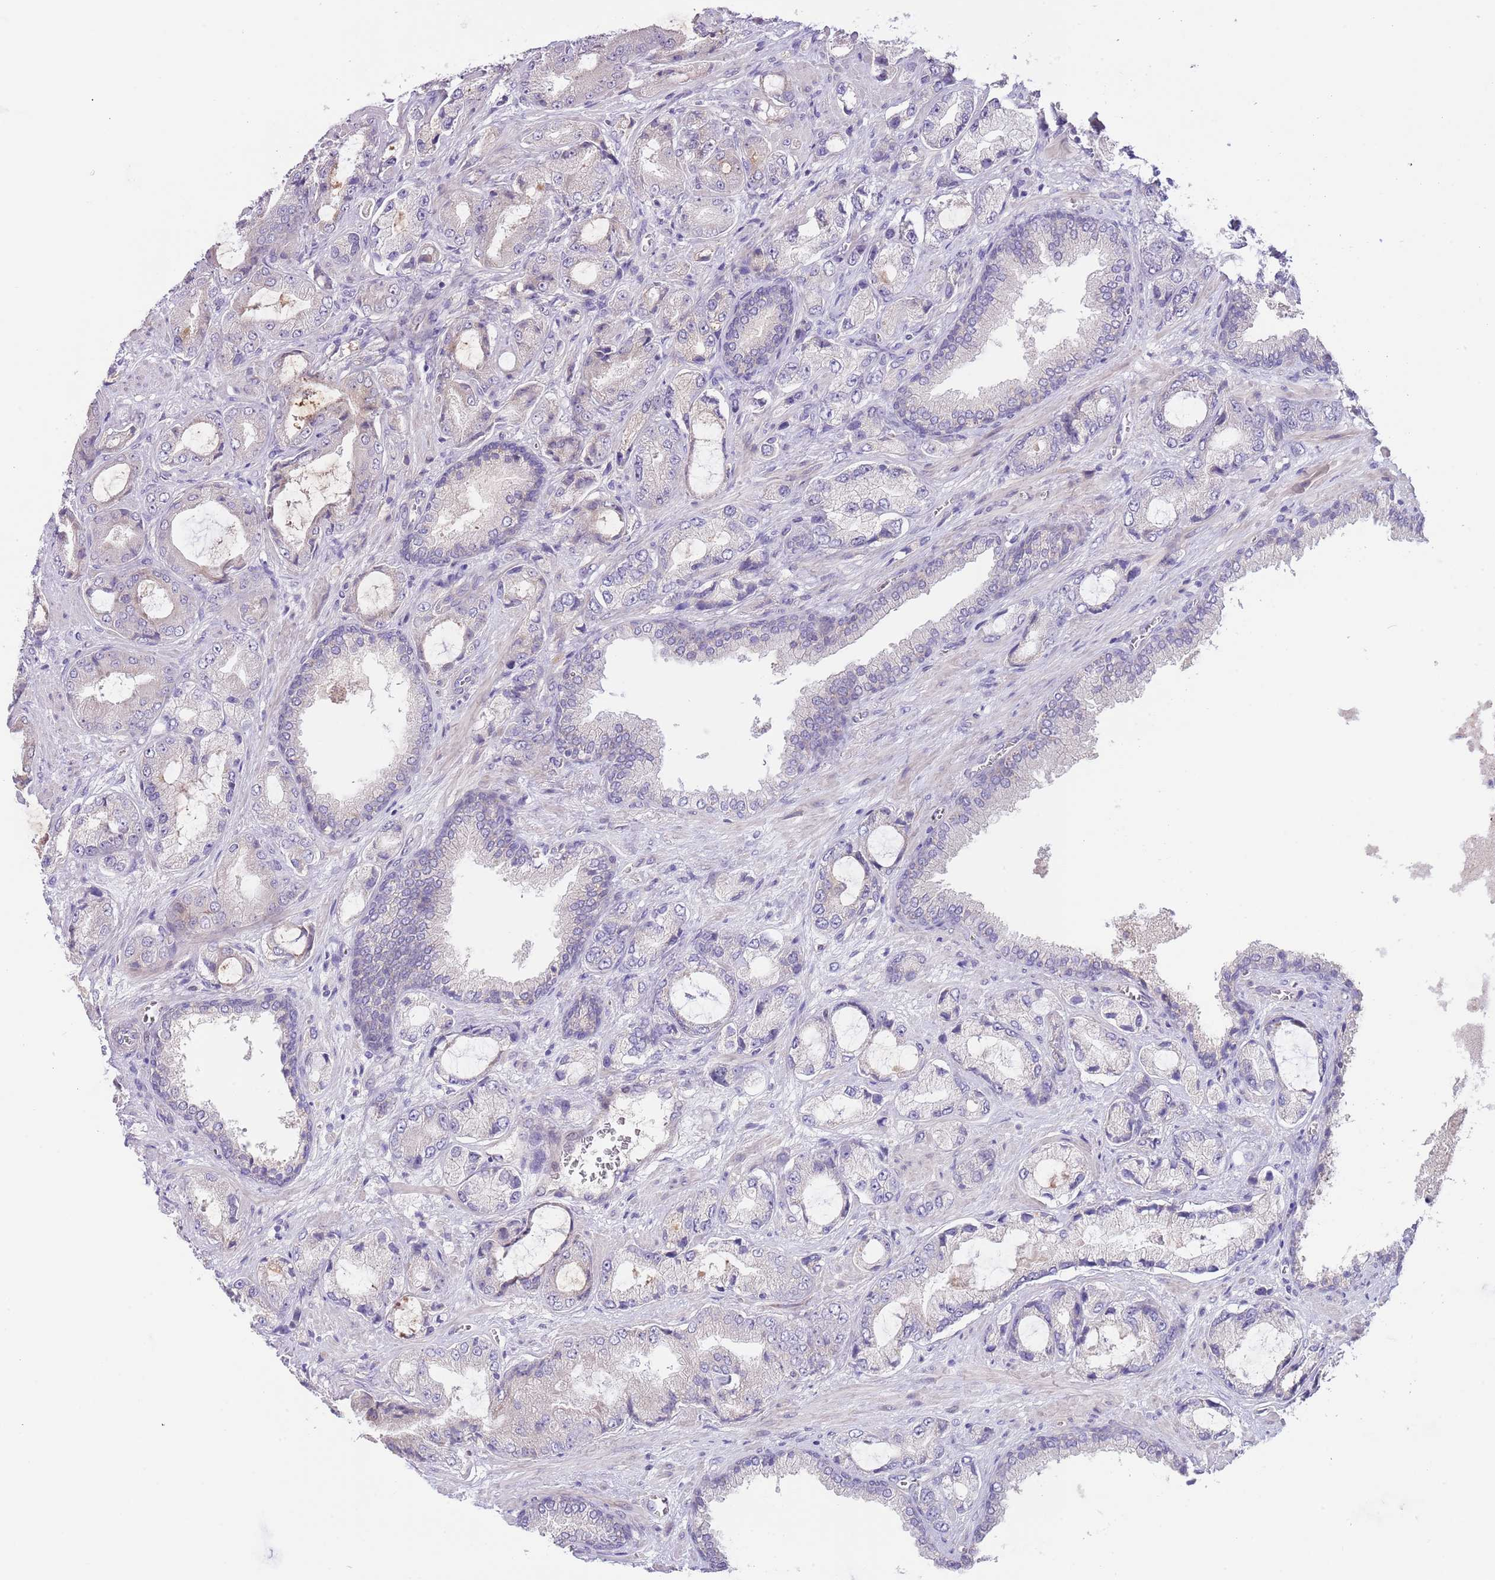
{"staining": {"intensity": "negative", "quantity": "none", "location": "none"}, "tissue": "prostate cancer", "cell_type": "Tumor cells", "image_type": "cancer", "snomed": [{"axis": "morphology", "description": "Adenocarcinoma, High grade"}, {"axis": "topography", "description": "Prostate"}], "caption": "IHC histopathology image of human prostate cancer stained for a protein (brown), which demonstrates no positivity in tumor cells.", "gene": "AP1S2", "patient": {"sex": "male", "age": 68}}